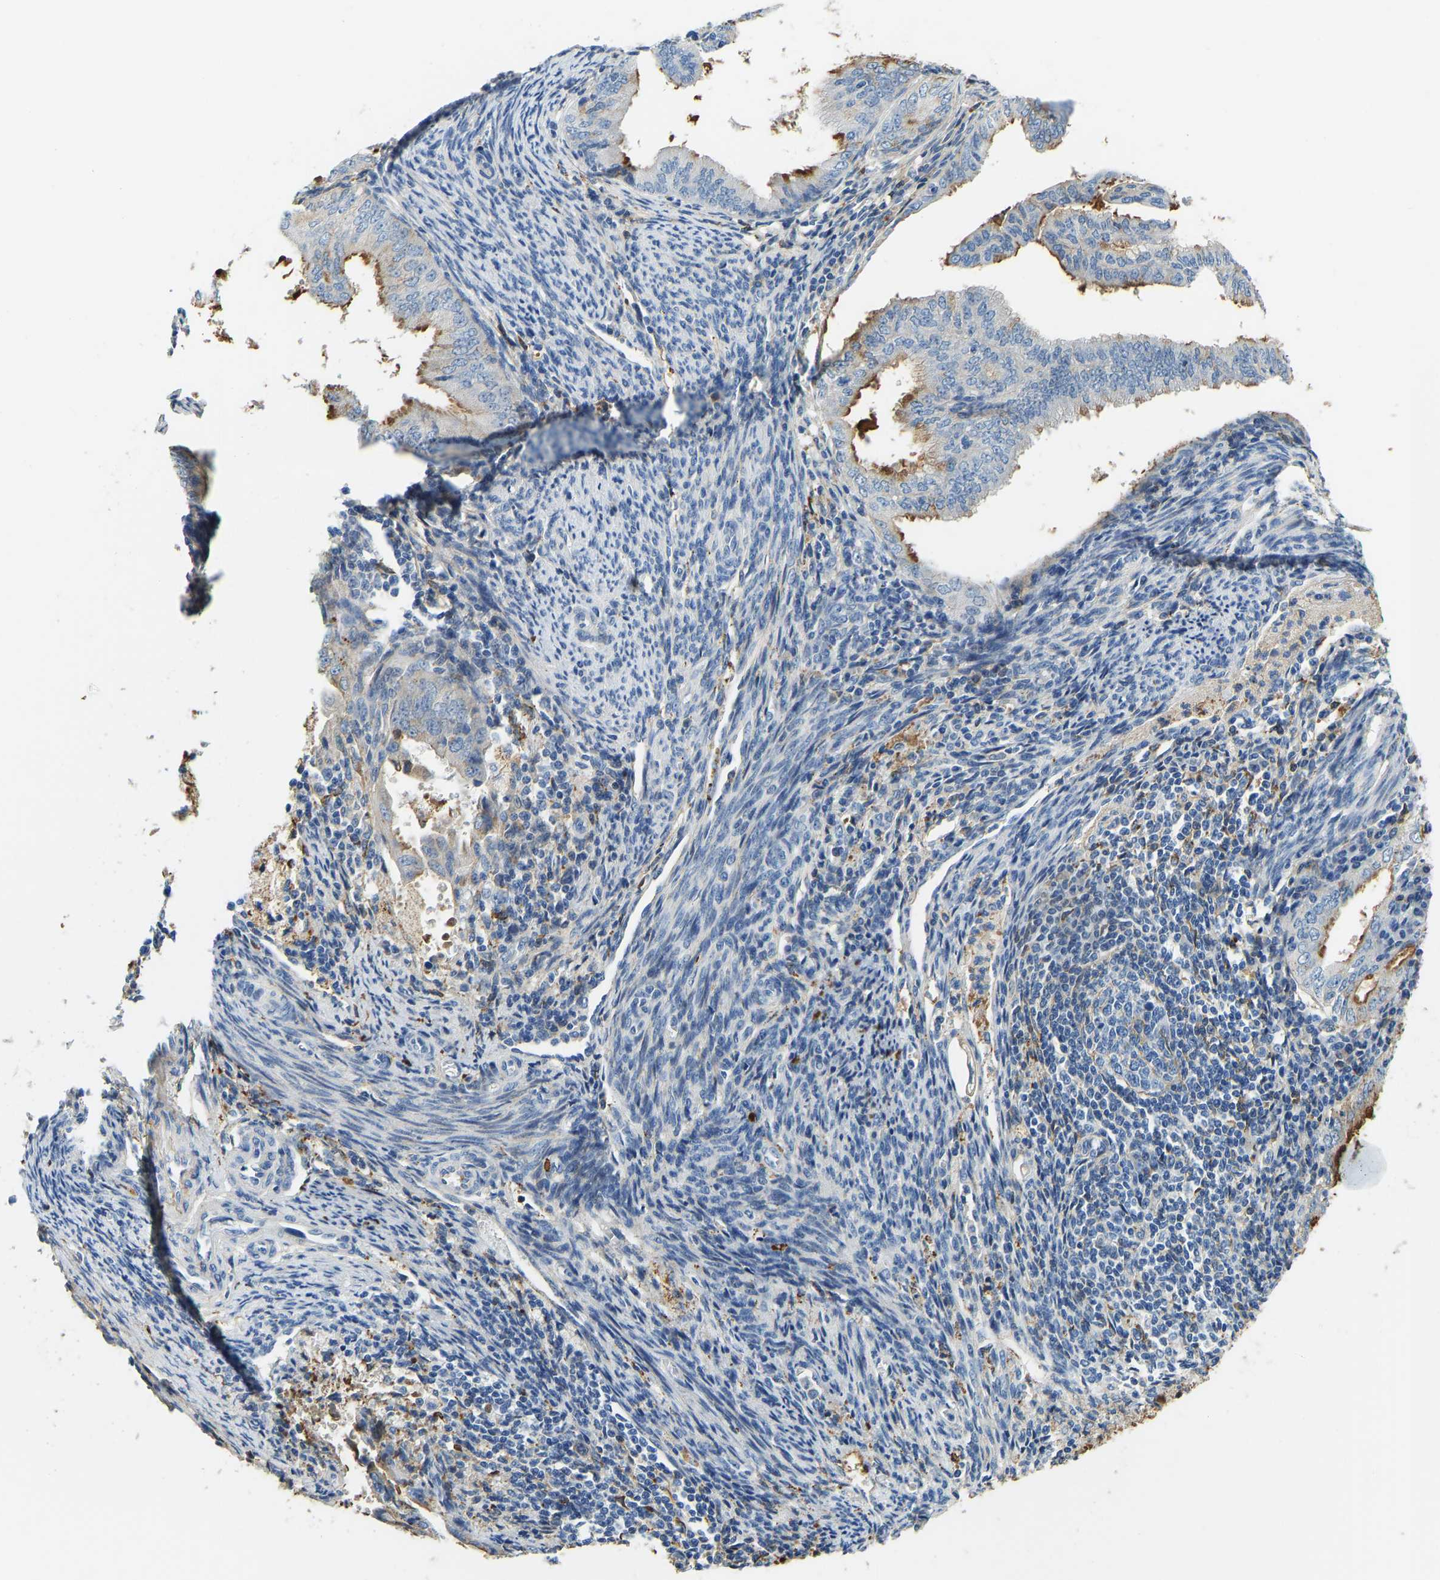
{"staining": {"intensity": "negative", "quantity": "none", "location": "none"}, "tissue": "endometrial cancer", "cell_type": "Tumor cells", "image_type": "cancer", "snomed": [{"axis": "morphology", "description": "Adenocarcinoma, NOS"}, {"axis": "topography", "description": "Endometrium"}], "caption": "Tumor cells show no significant protein staining in endometrial cancer (adenocarcinoma).", "gene": "THBS4", "patient": {"sex": "female", "age": 58}}